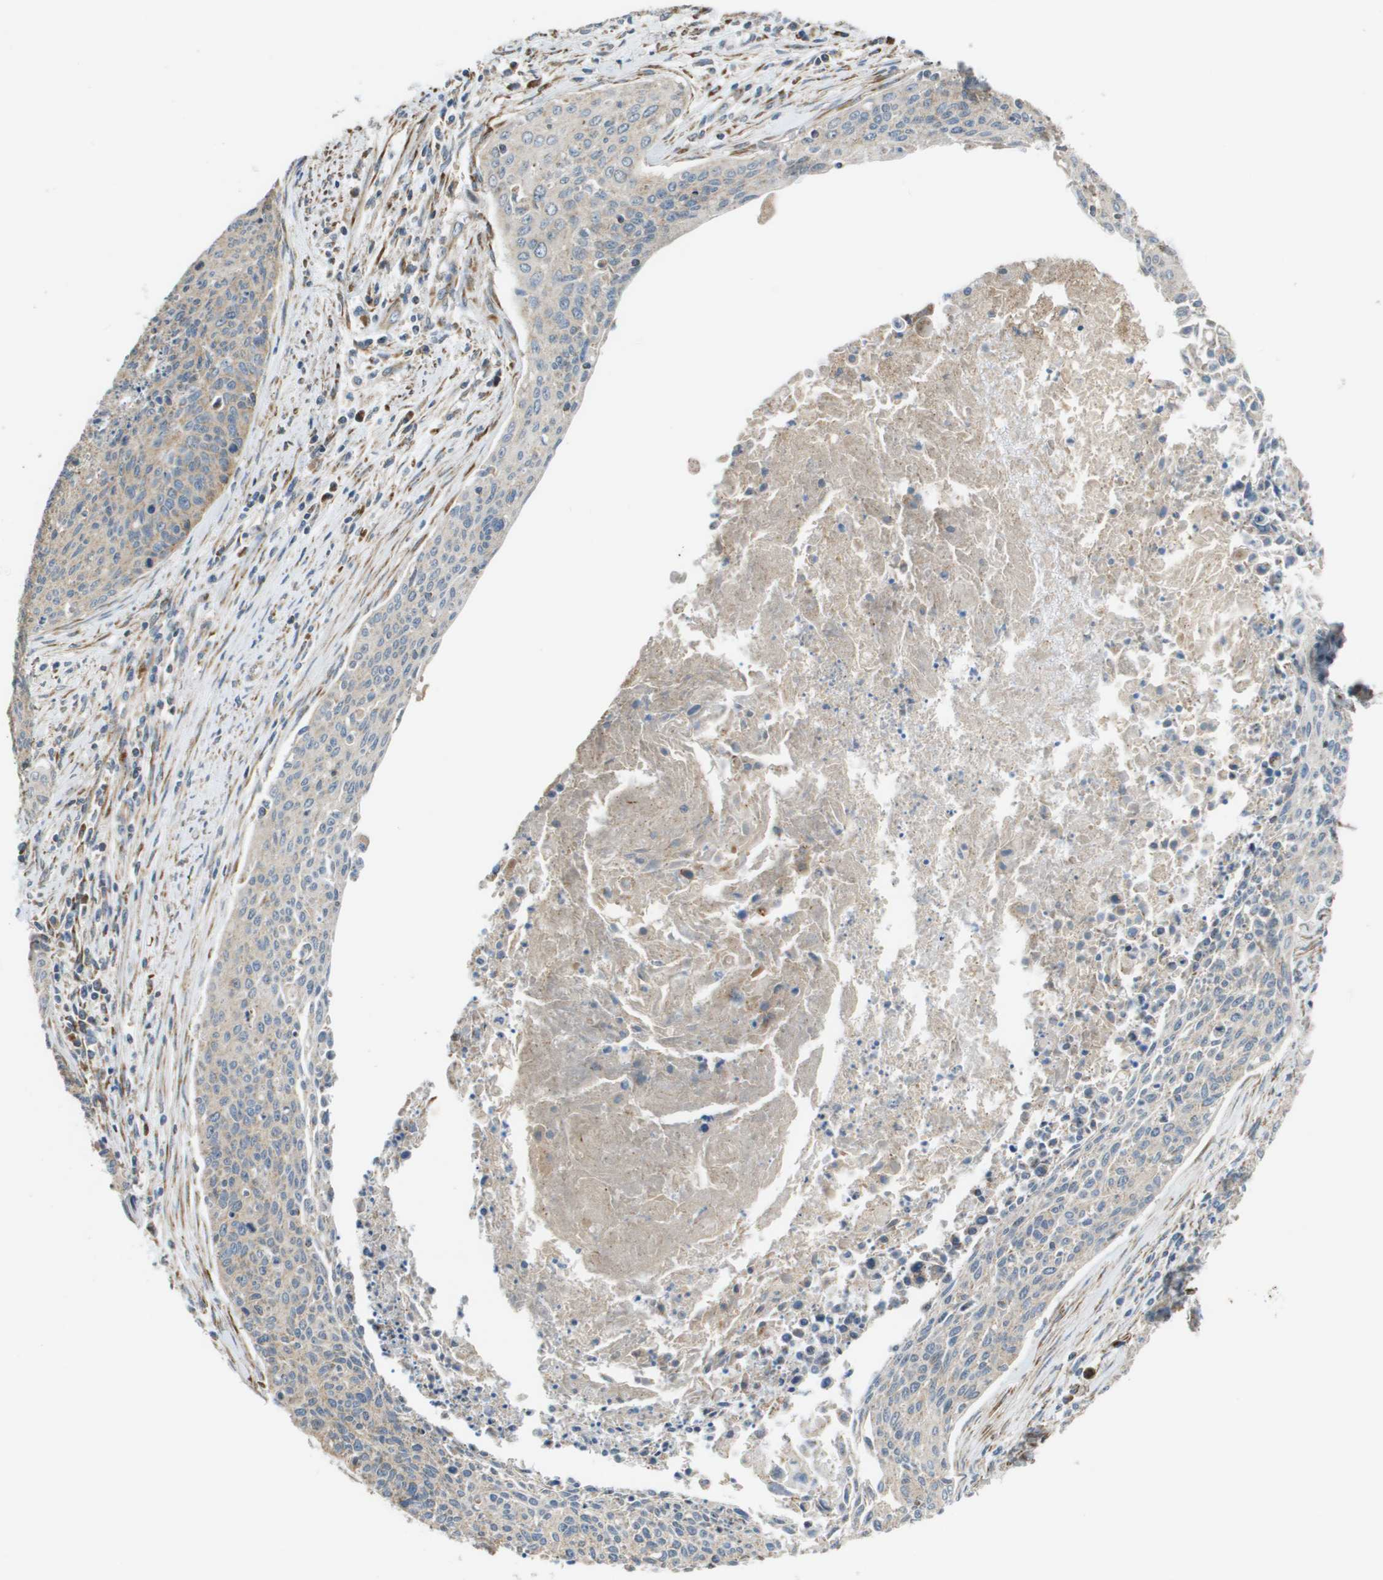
{"staining": {"intensity": "weak", "quantity": "25%-75%", "location": "cytoplasmic/membranous"}, "tissue": "cervical cancer", "cell_type": "Tumor cells", "image_type": "cancer", "snomed": [{"axis": "morphology", "description": "Squamous cell carcinoma, NOS"}, {"axis": "topography", "description": "Cervix"}], "caption": "DAB (3,3'-diaminobenzidine) immunohistochemical staining of cervical squamous cell carcinoma shows weak cytoplasmic/membranous protein positivity in approximately 25%-75% of tumor cells. Using DAB (brown) and hematoxylin (blue) stains, captured at high magnification using brightfield microscopy.", "gene": "NRK", "patient": {"sex": "female", "age": 55}}